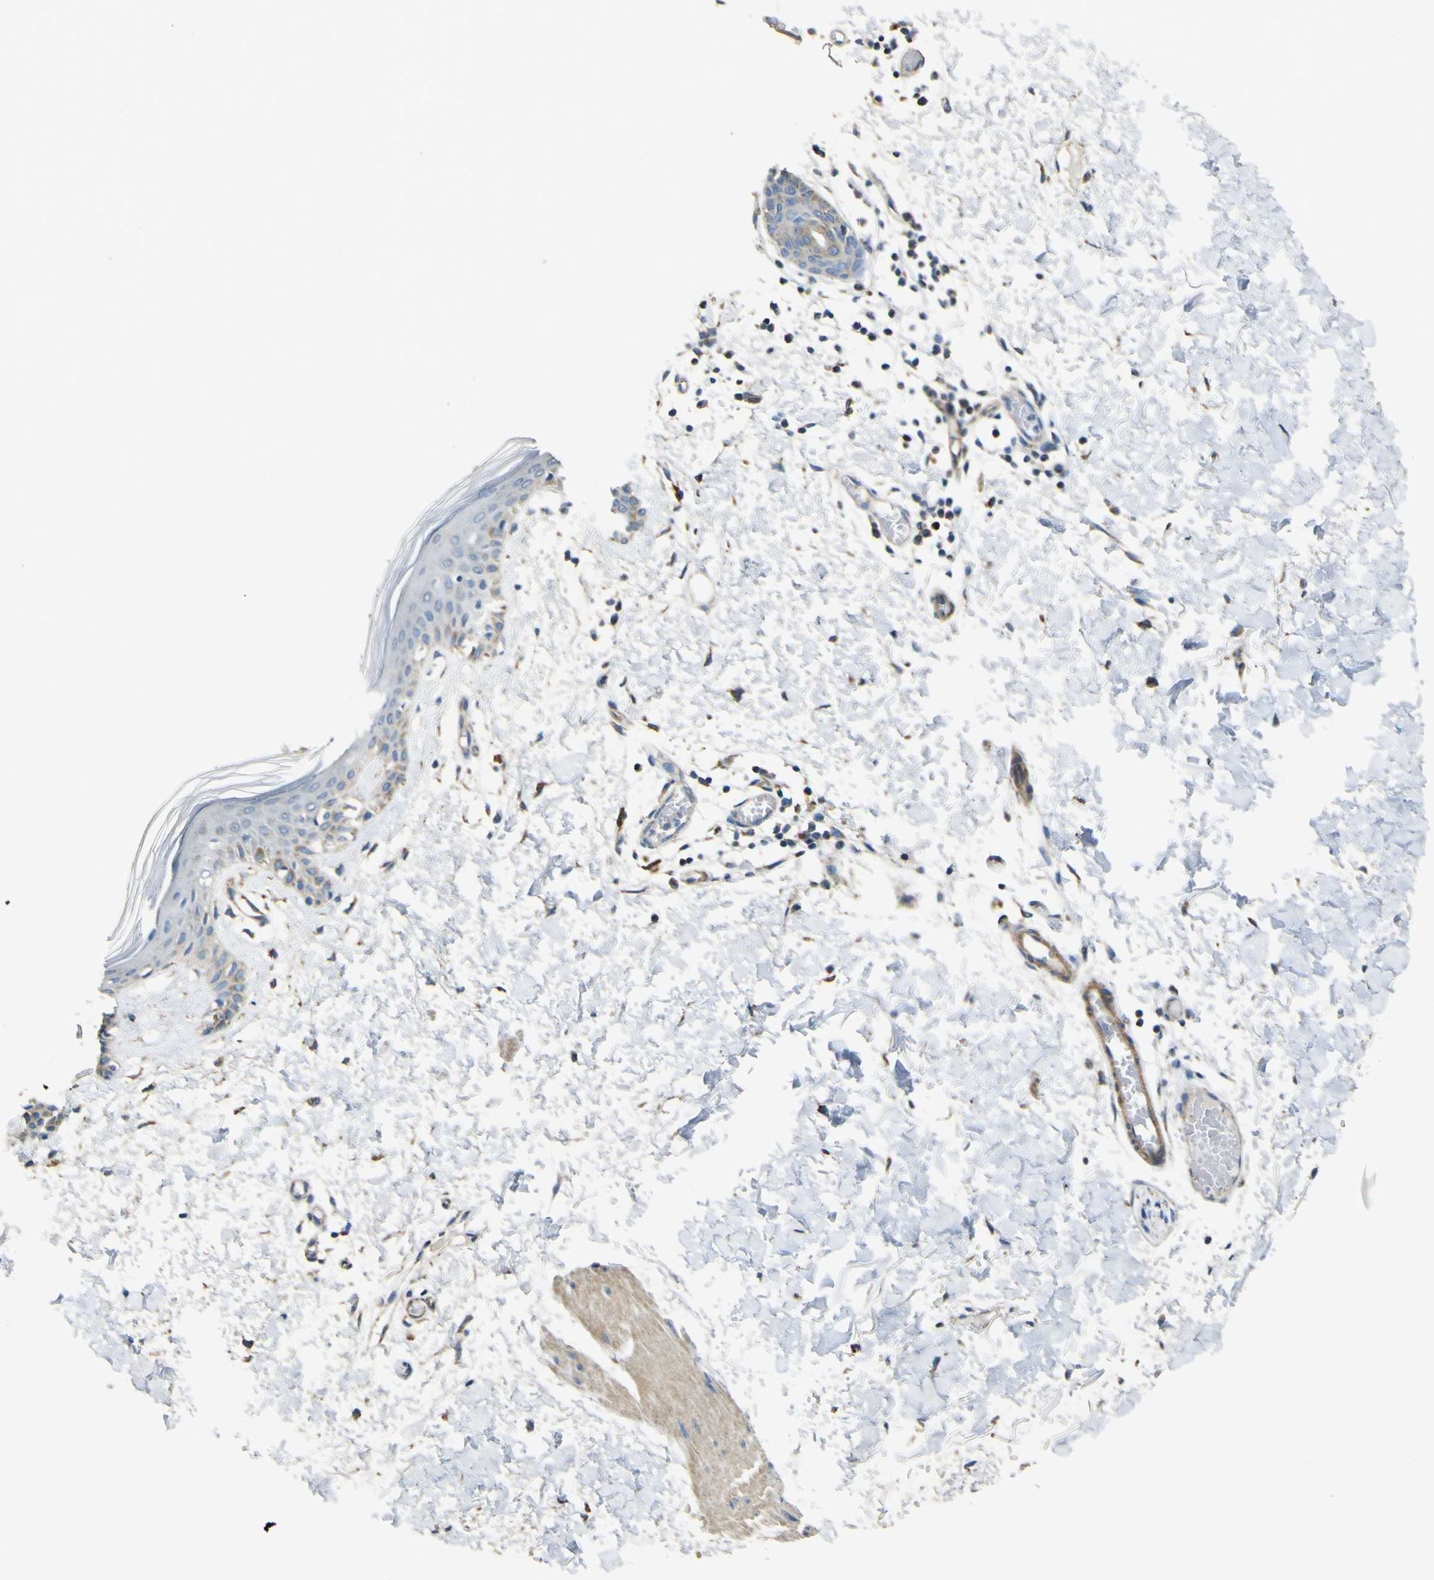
{"staining": {"intensity": "weak", "quantity": "25%-75%", "location": "cytoplasmic/membranous"}, "tissue": "skin", "cell_type": "Fibroblasts", "image_type": "normal", "snomed": [{"axis": "morphology", "description": "Normal tissue, NOS"}, {"axis": "topography", "description": "Skin"}], "caption": "Skin stained with a protein marker exhibits weak staining in fibroblasts.", "gene": "ALDH18A1", "patient": {"sex": "male", "age": 53}}